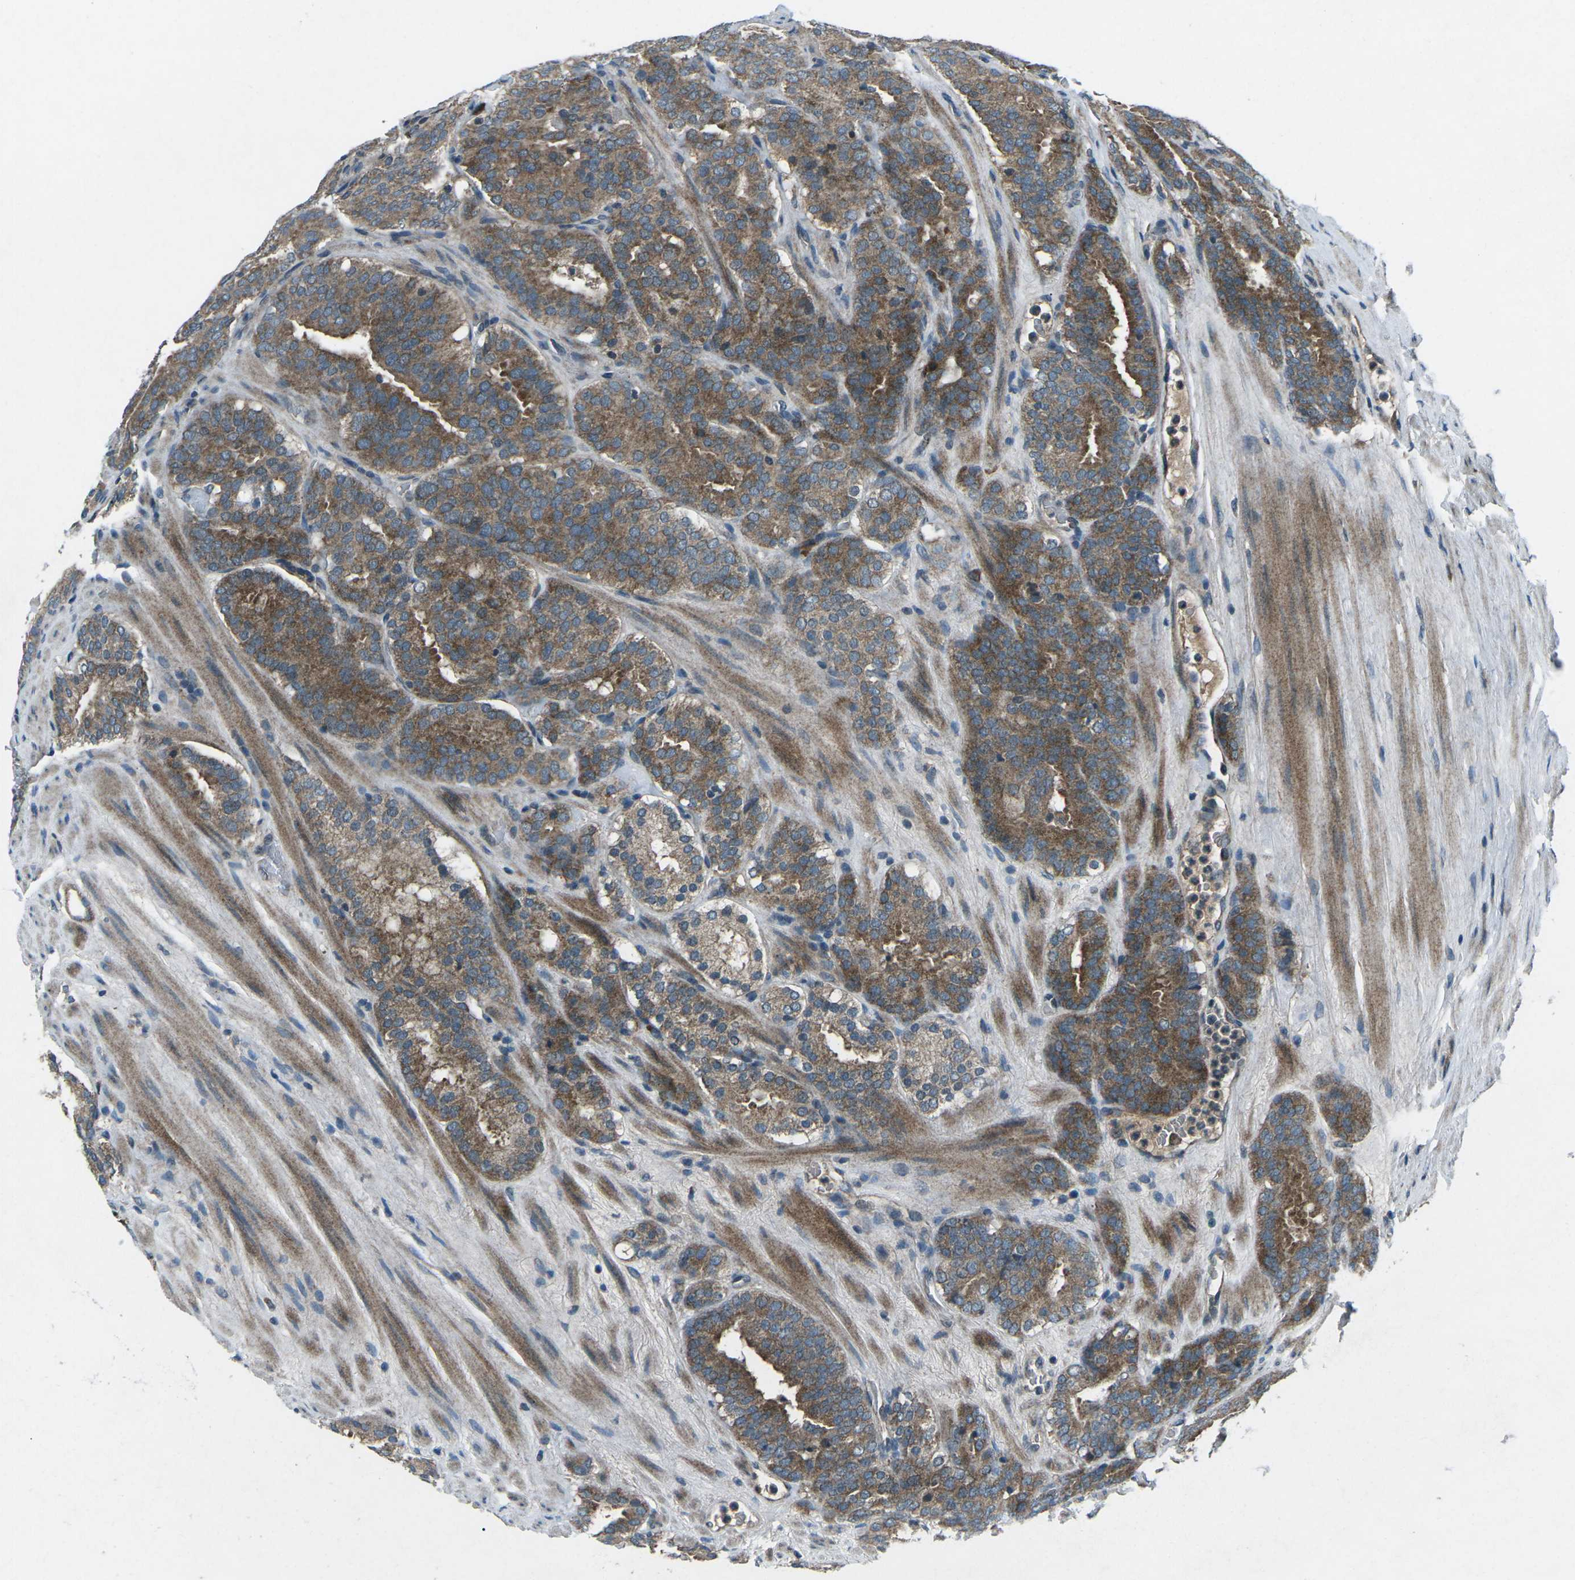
{"staining": {"intensity": "moderate", "quantity": ">75%", "location": "cytoplasmic/membranous"}, "tissue": "prostate cancer", "cell_type": "Tumor cells", "image_type": "cancer", "snomed": [{"axis": "morphology", "description": "Adenocarcinoma, Low grade"}, {"axis": "topography", "description": "Prostate"}], "caption": "A brown stain labels moderate cytoplasmic/membranous staining of a protein in human prostate cancer tumor cells.", "gene": "CDK16", "patient": {"sex": "male", "age": 69}}